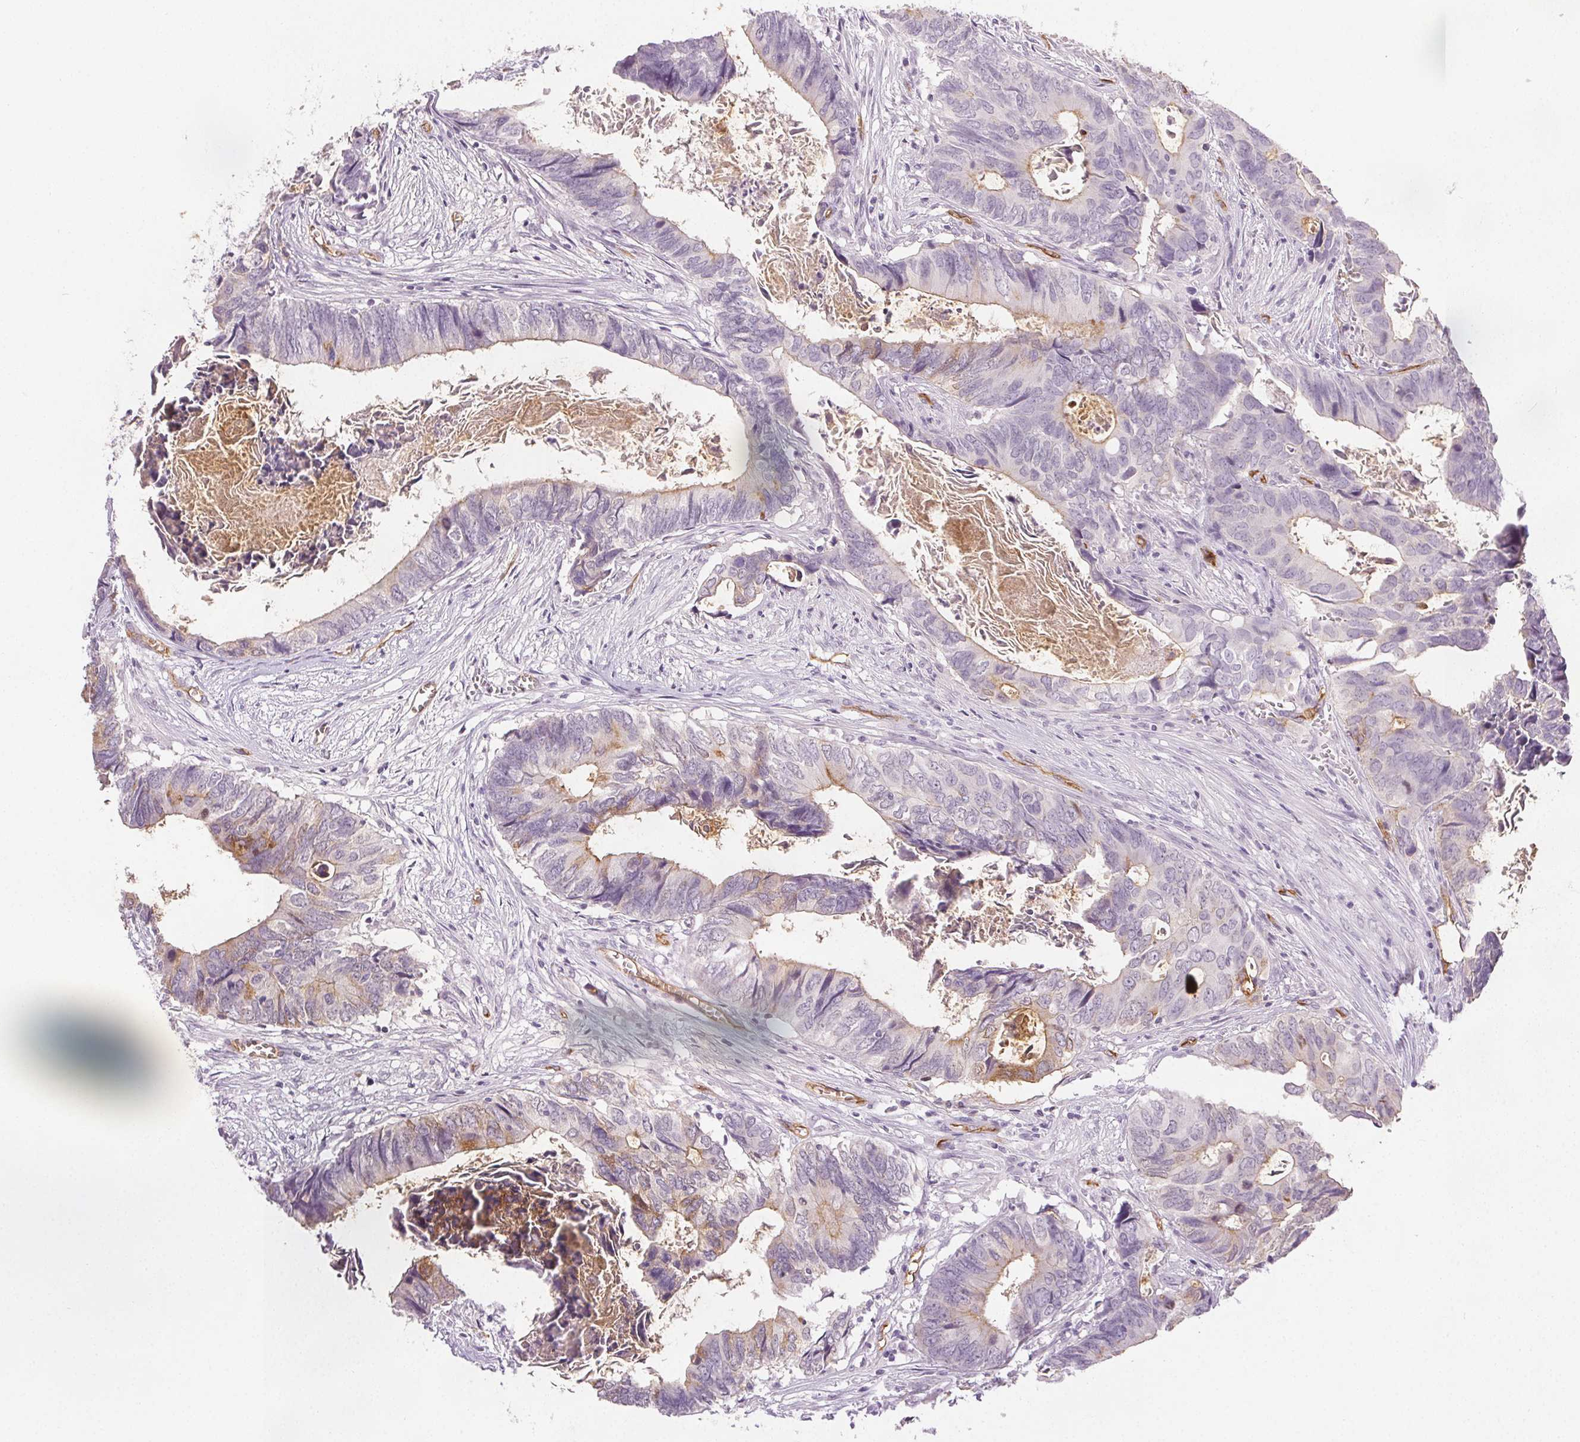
{"staining": {"intensity": "weak", "quantity": "<25%", "location": "cytoplasmic/membranous"}, "tissue": "colorectal cancer", "cell_type": "Tumor cells", "image_type": "cancer", "snomed": [{"axis": "morphology", "description": "Adenocarcinoma, NOS"}, {"axis": "topography", "description": "Colon"}], "caption": "Colorectal cancer stained for a protein using IHC displays no staining tumor cells.", "gene": "PODXL", "patient": {"sex": "female", "age": 82}}